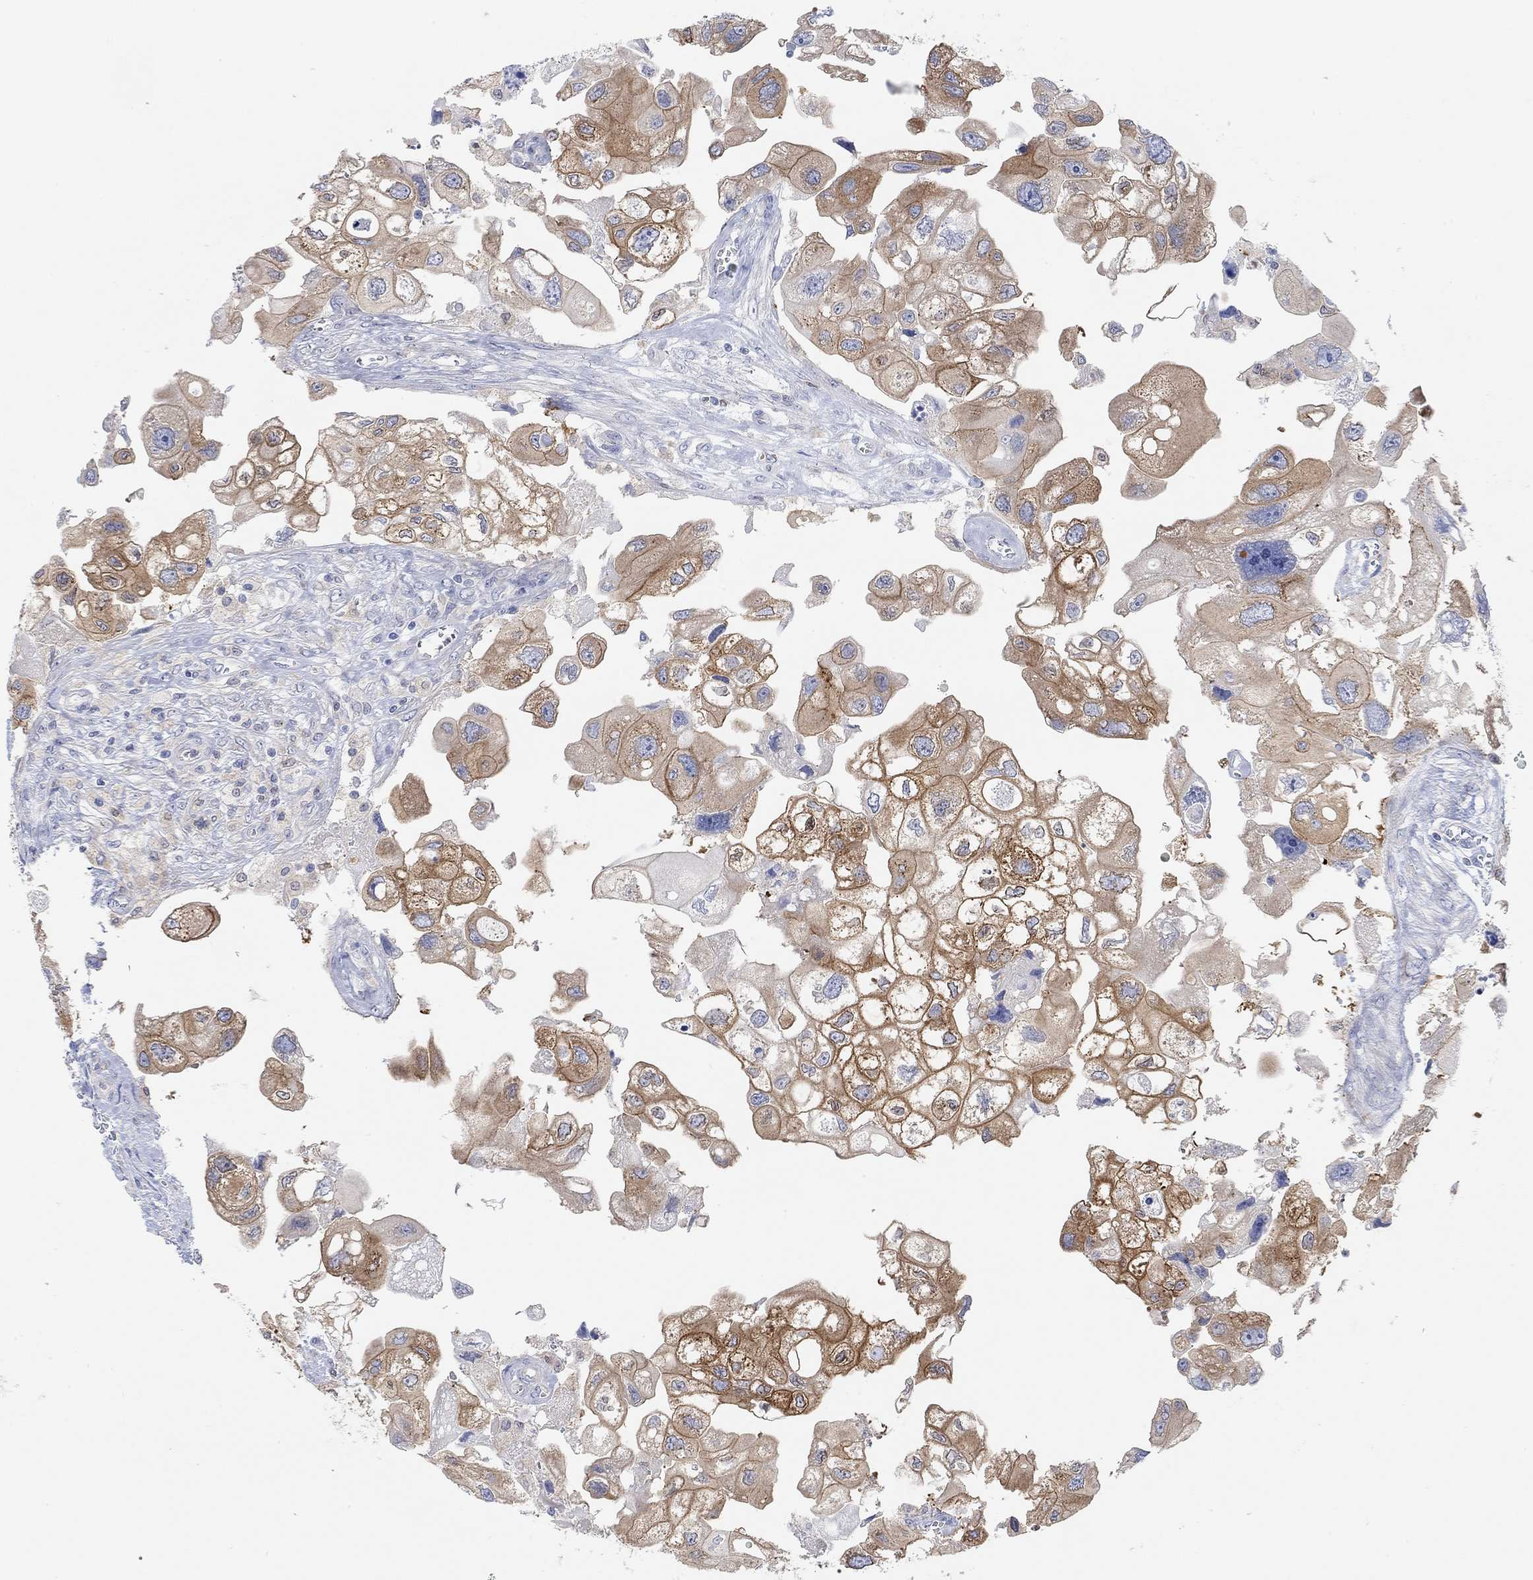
{"staining": {"intensity": "moderate", "quantity": ">75%", "location": "cytoplasmic/membranous"}, "tissue": "urothelial cancer", "cell_type": "Tumor cells", "image_type": "cancer", "snomed": [{"axis": "morphology", "description": "Urothelial carcinoma, High grade"}, {"axis": "topography", "description": "Urinary bladder"}], "caption": "About >75% of tumor cells in high-grade urothelial carcinoma reveal moderate cytoplasmic/membranous protein expression as visualized by brown immunohistochemical staining.", "gene": "RGS1", "patient": {"sex": "male", "age": 59}}